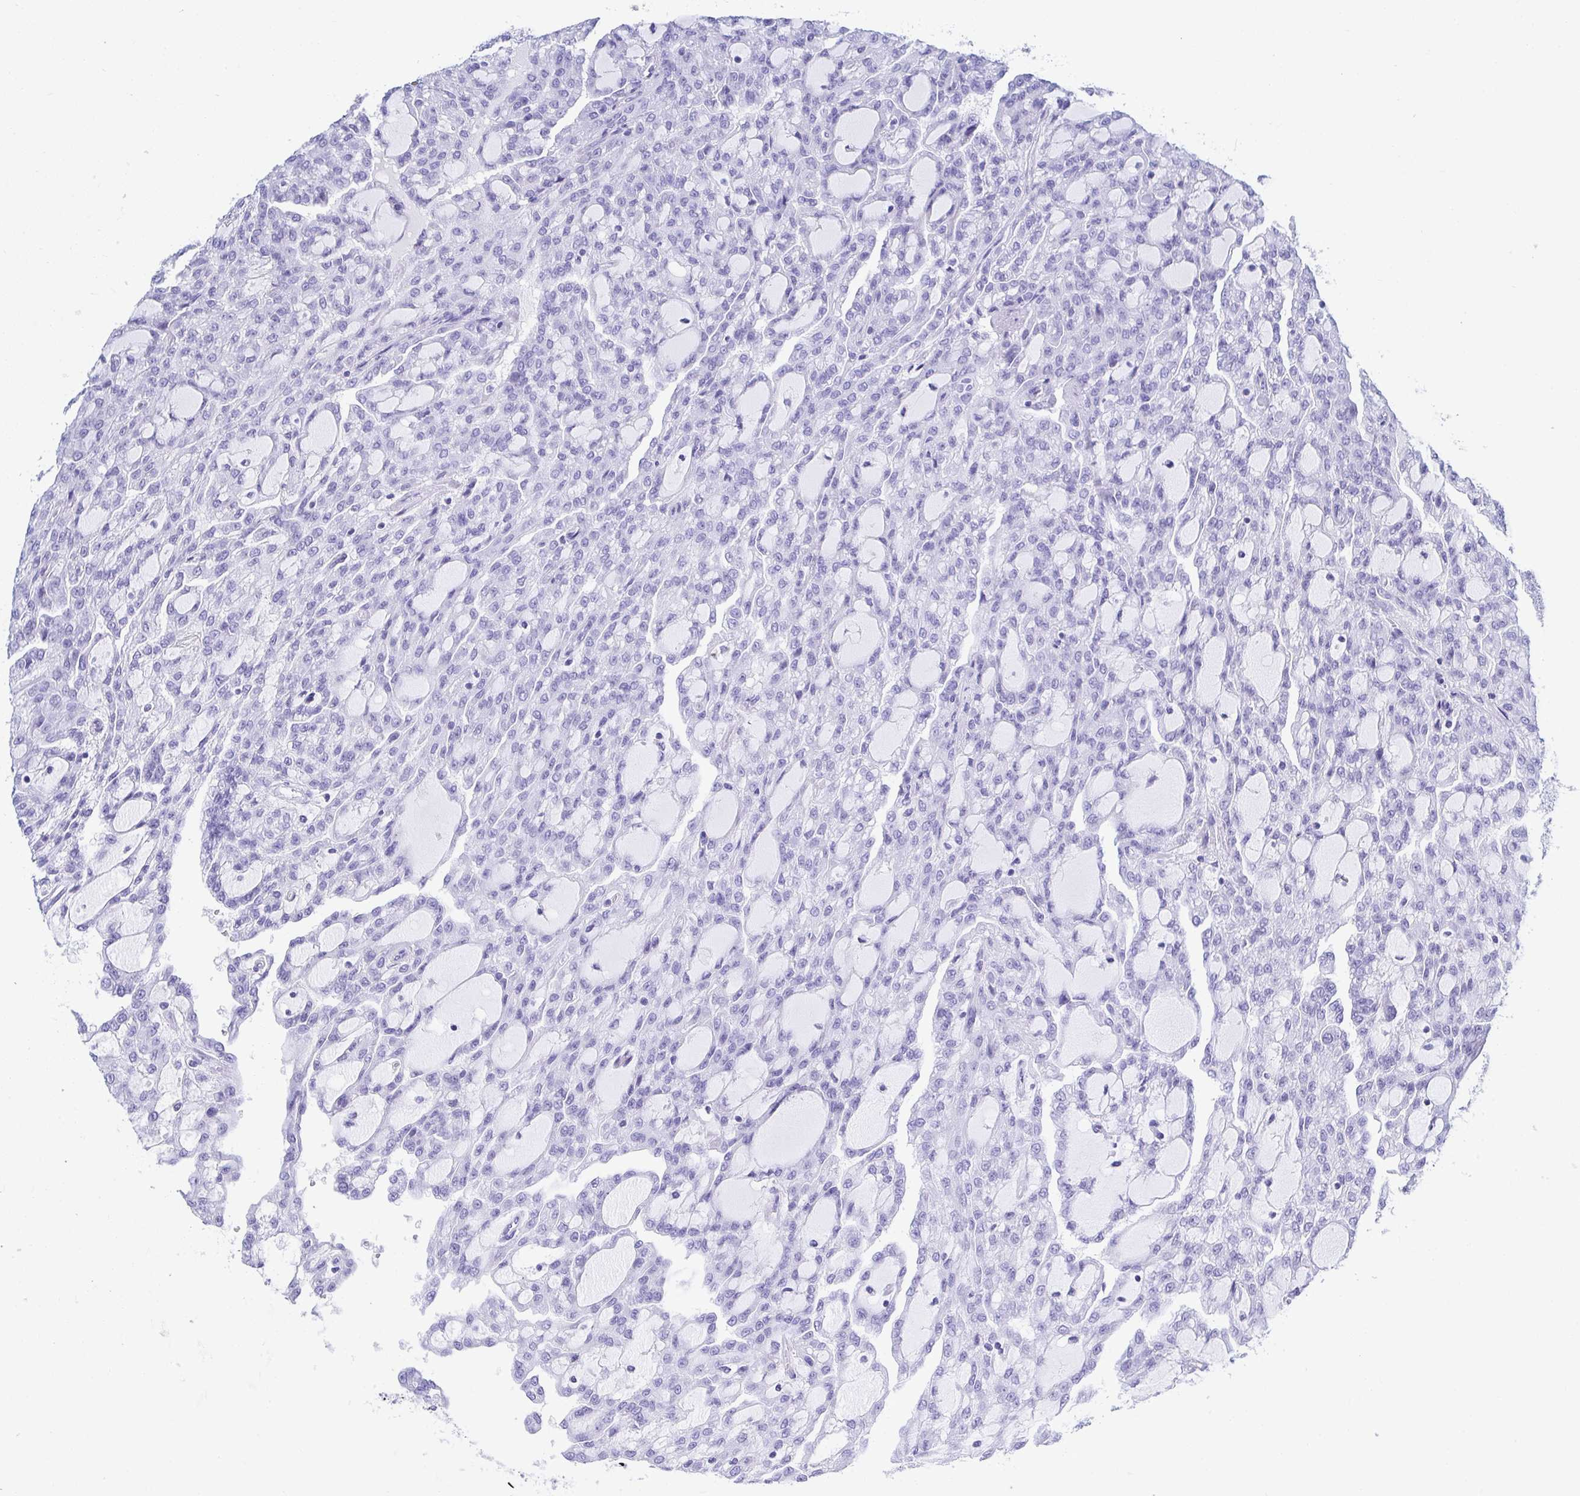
{"staining": {"intensity": "negative", "quantity": "none", "location": "none"}, "tissue": "renal cancer", "cell_type": "Tumor cells", "image_type": "cancer", "snomed": [{"axis": "morphology", "description": "Adenocarcinoma, NOS"}, {"axis": "topography", "description": "Kidney"}], "caption": "The photomicrograph displays no significant positivity in tumor cells of adenocarcinoma (renal).", "gene": "FRMD3", "patient": {"sex": "male", "age": 63}}